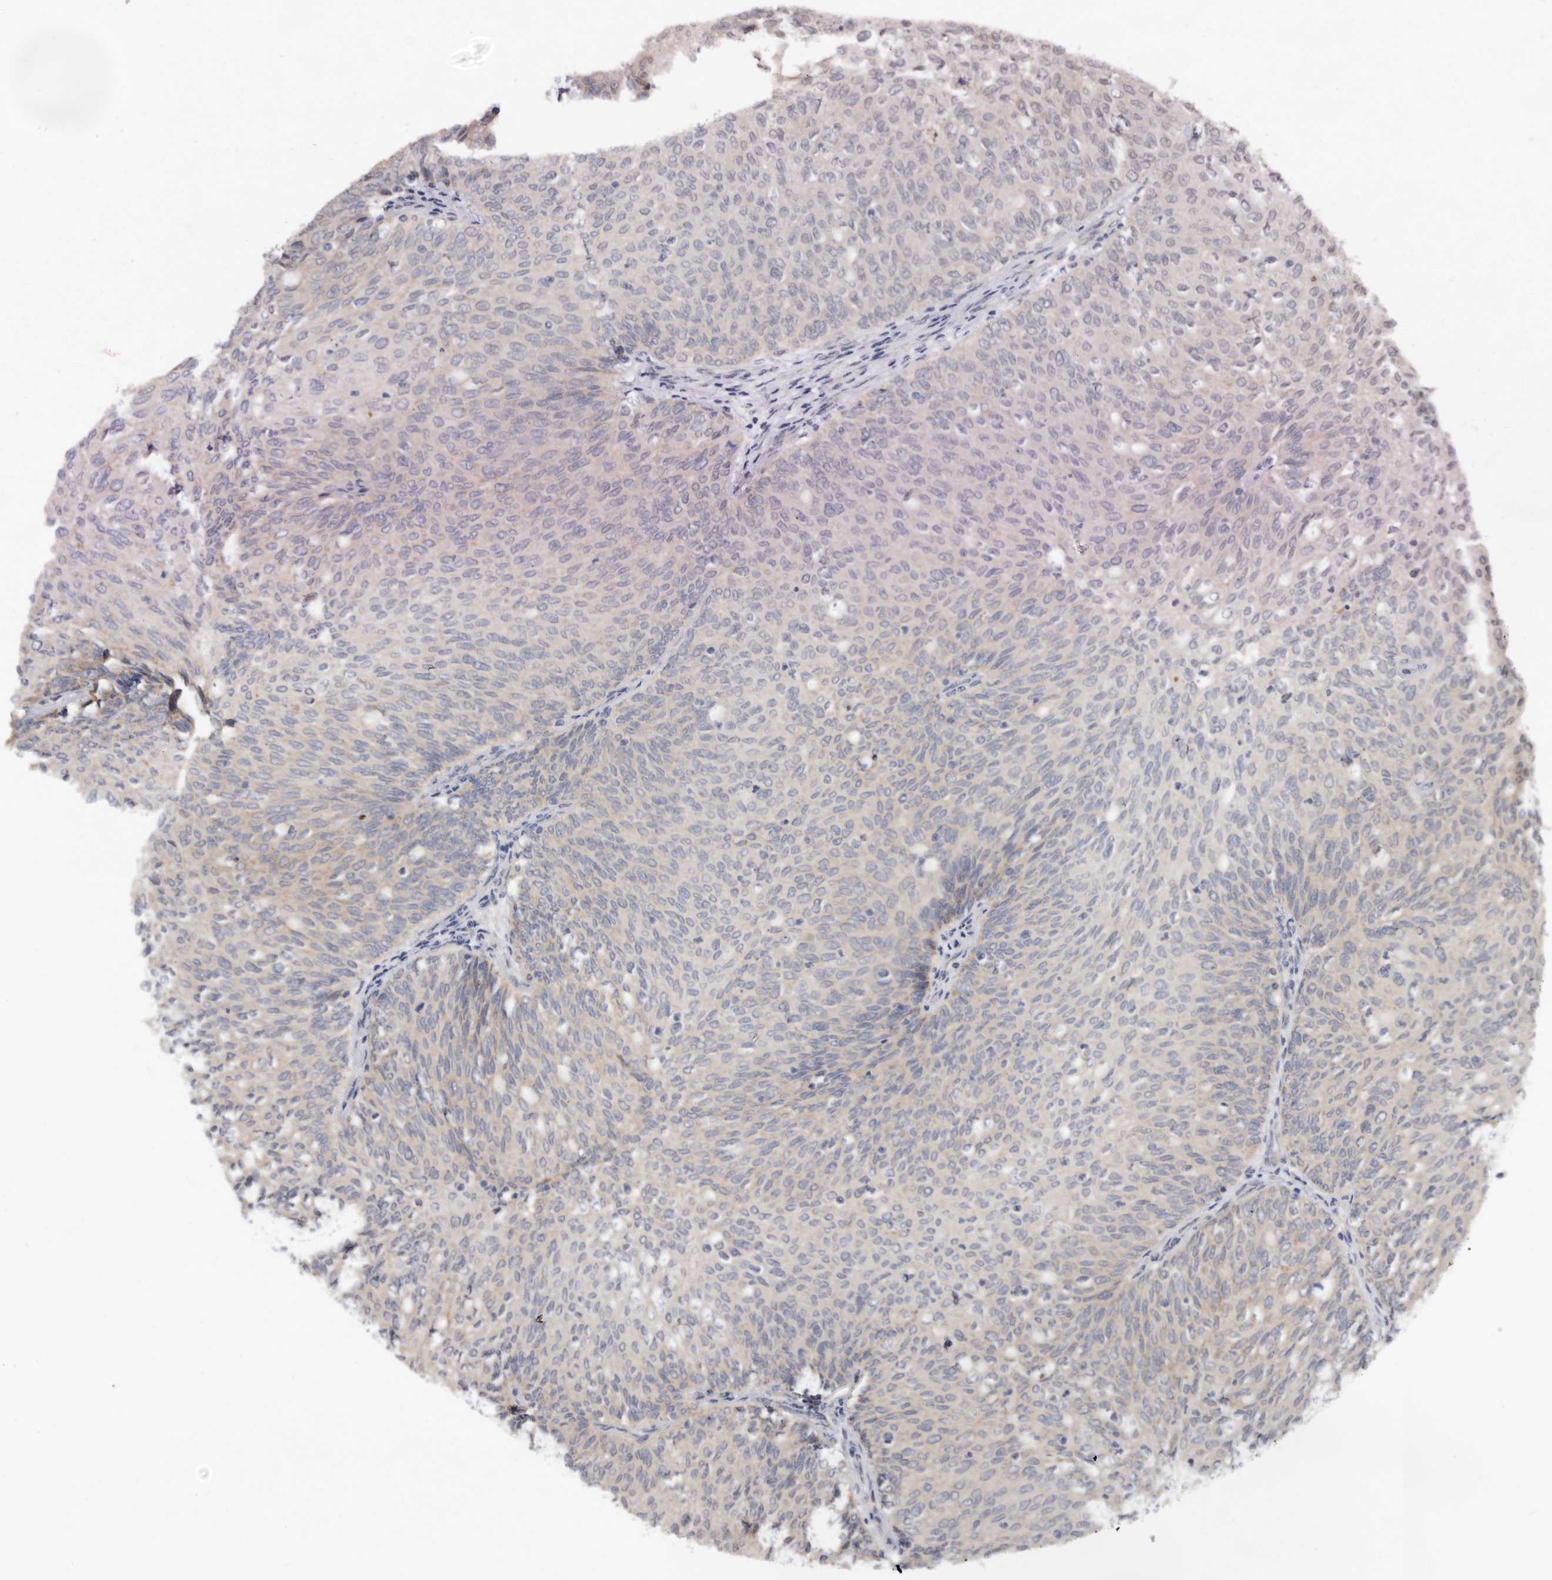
{"staining": {"intensity": "negative", "quantity": "none", "location": "none"}, "tissue": "urothelial cancer", "cell_type": "Tumor cells", "image_type": "cancer", "snomed": [{"axis": "morphology", "description": "Urothelial carcinoma, Low grade"}, {"axis": "topography", "description": "Urinary bladder"}], "caption": "High magnification brightfield microscopy of urothelial carcinoma (low-grade) stained with DAB (3,3'-diaminobenzidine) (brown) and counterstained with hematoxylin (blue): tumor cells show no significant positivity.", "gene": "BRCA2", "patient": {"sex": "female", "age": 79}}